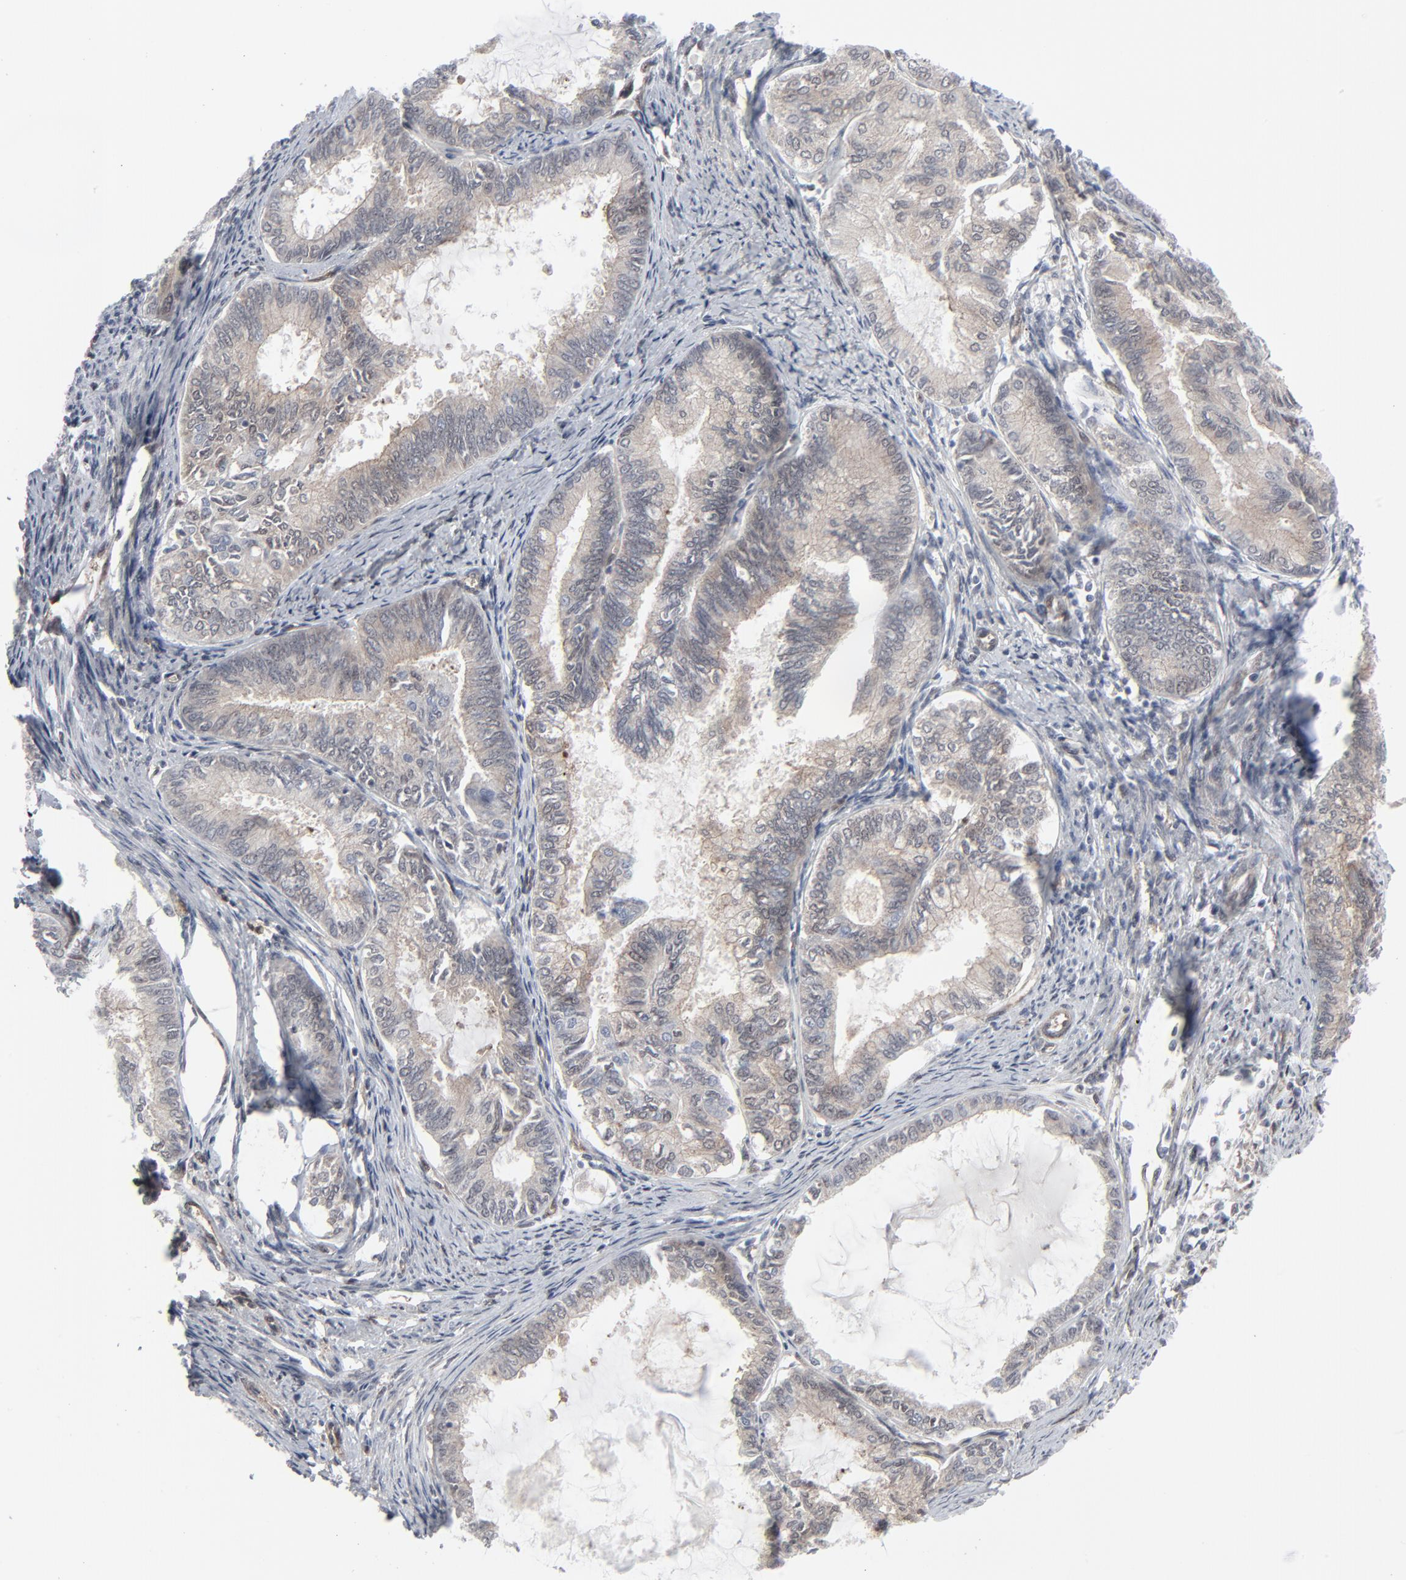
{"staining": {"intensity": "weak", "quantity": "25%-75%", "location": "cytoplasmic/membranous"}, "tissue": "endometrial cancer", "cell_type": "Tumor cells", "image_type": "cancer", "snomed": [{"axis": "morphology", "description": "Adenocarcinoma, NOS"}, {"axis": "topography", "description": "Endometrium"}], "caption": "This histopathology image reveals adenocarcinoma (endometrial) stained with immunohistochemistry to label a protein in brown. The cytoplasmic/membranous of tumor cells show weak positivity for the protein. Nuclei are counter-stained blue.", "gene": "AKT1", "patient": {"sex": "female", "age": 86}}